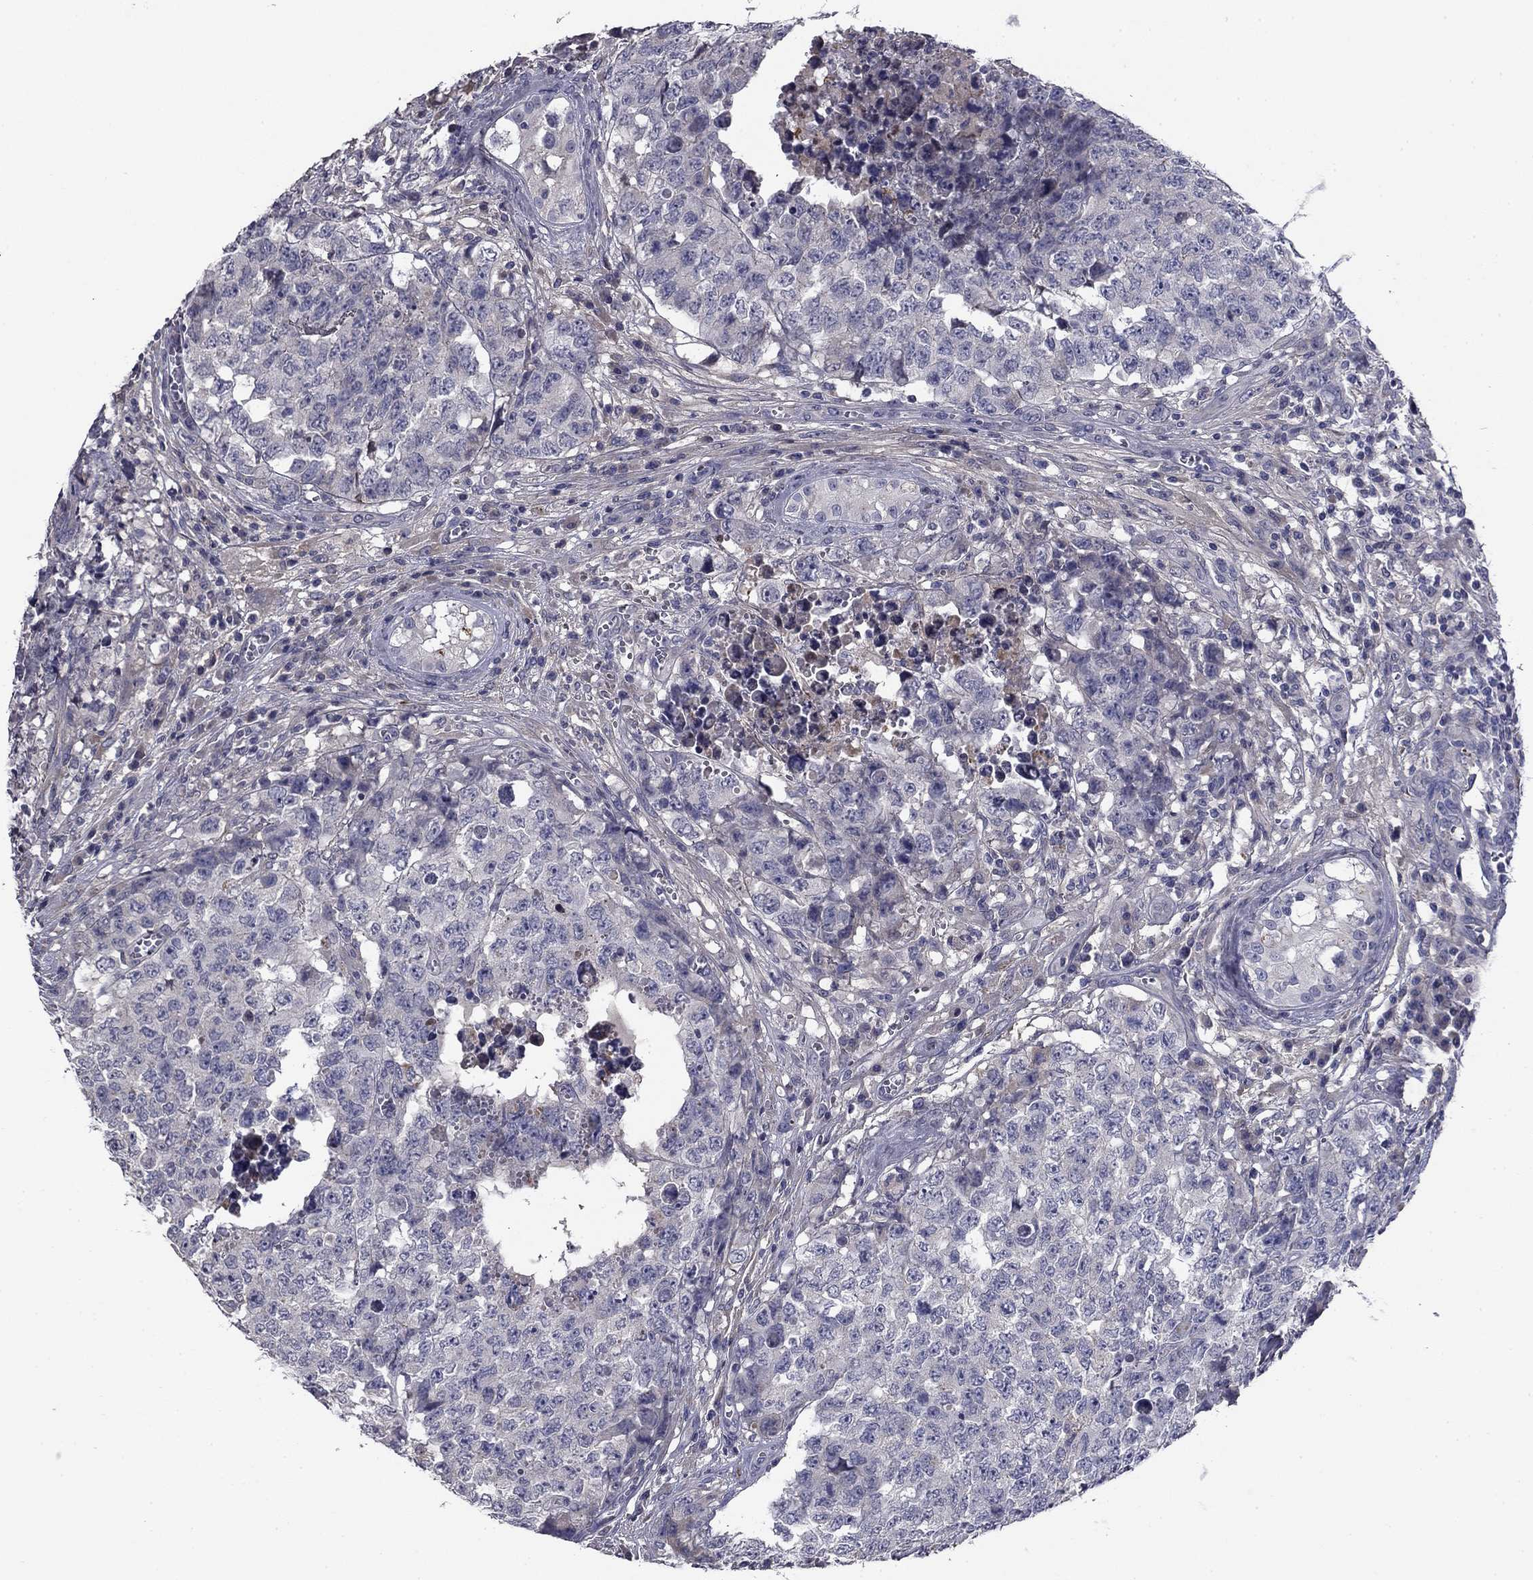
{"staining": {"intensity": "negative", "quantity": "none", "location": "none"}, "tissue": "testis cancer", "cell_type": "Tumor cells", "image_type": "cancer", "snomed": [{"axis": "morphology", "description": "Carcinoma, Embryonal, NOS"}, {"axis": "topography", "description": "Testis"}], "caption": "The image demonstrates no staining of tumor cells in testis cancer (embryonal carcinoma).", "gene": "COL2A1", "patient": {"sex": "male", "age": 23}}